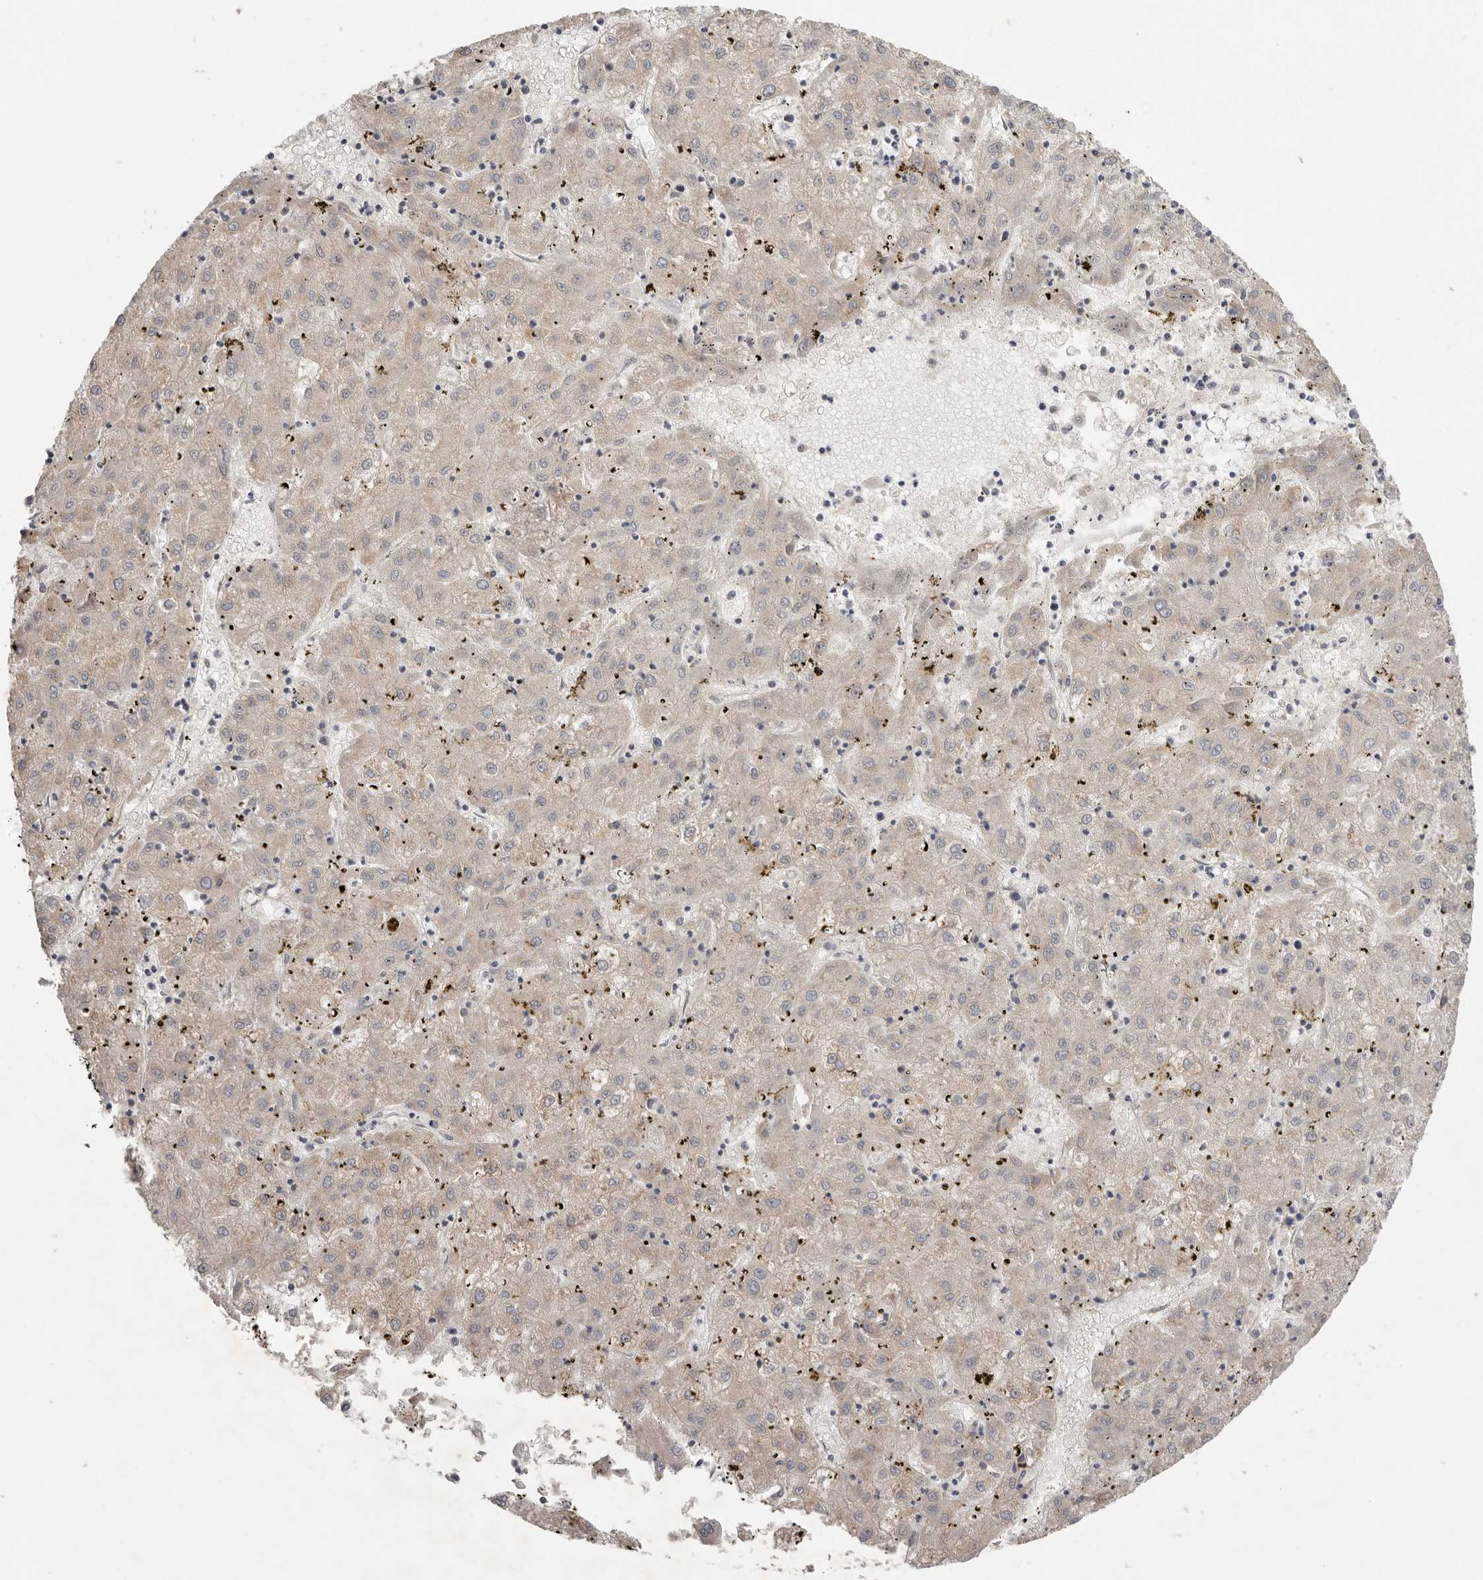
{"staining": {"intensity": "weak", "quantity": ">75%", "location": "cytoplasmic/membranous"}, "tissue": "liver cancer", "cell_type": "Tumor cells", "image_type": "cancer", "snomed": [{"axis": "morphology", "description": "Carcinoma, Hepatocellular, NOS"}, {"axis": "topography", "description": "Liver"}], "caption": "Immunohistochemistry (IHC) (DAB) staining of liver cancer shows weak cytoplasmic/membranous protein staining in about >75% of tumor cells.", "gene": "NSUN4", "patient": {"sex": "male", "age": 72}}